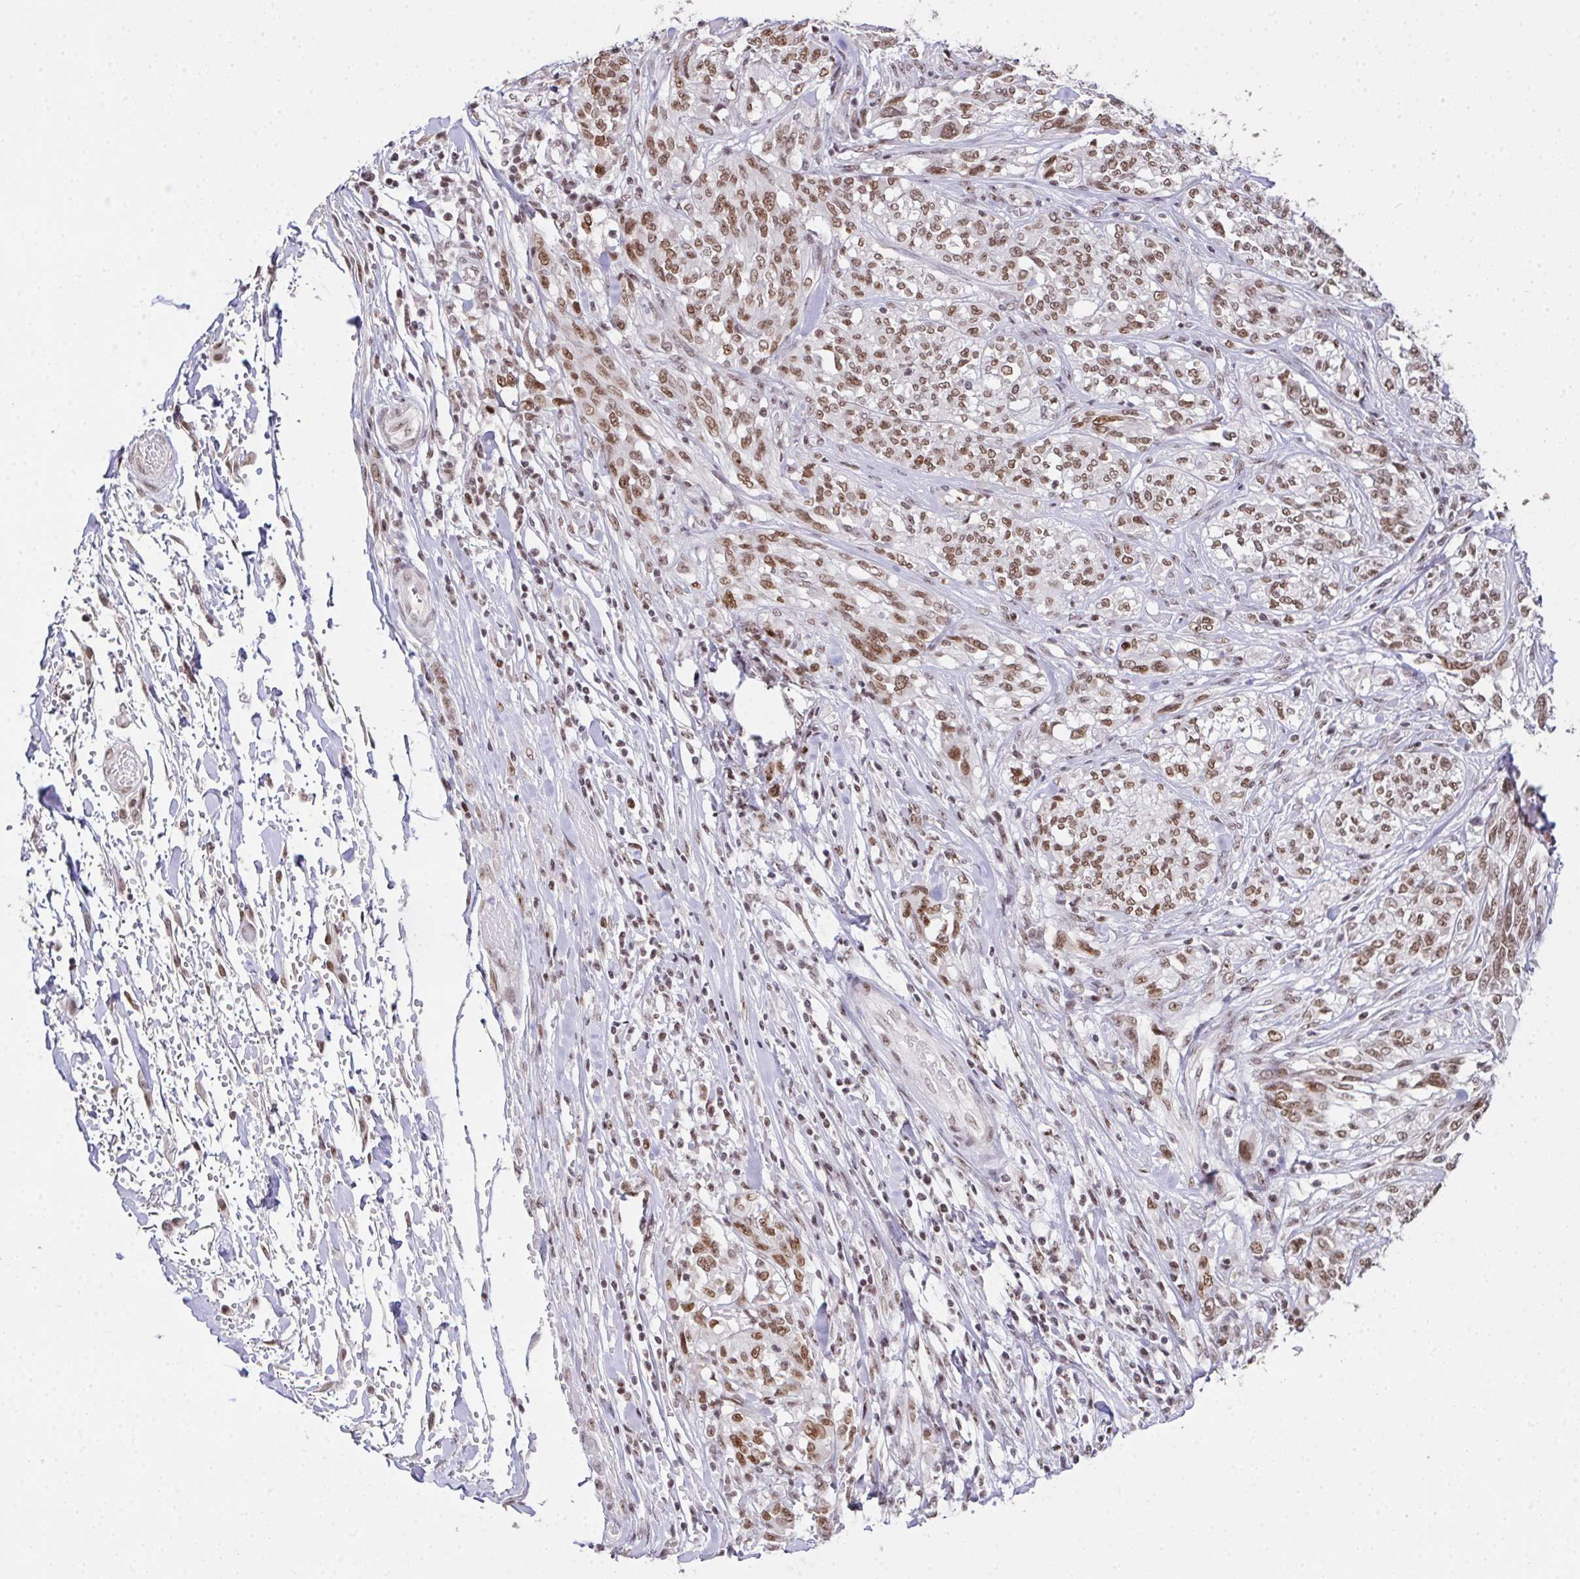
{"staining": {"intensity": "moderate", "quantity": ">75%", "location": "nuclear"}, "tissue": "melanoma", "cell_type": "Tumor cells", "image_type": "cancer", "snomed": [{"axis": "morphology", "description": "Malignant melanoma, NOS"}, {"axis": "topography", "description": "Skin"}], "caption": "This is a histology image of IHC staining of malignant melanoma, which shows moderate positivity in the nuclear of tumor cells.", "gene": "ZNF800", "patient": {"sex": "female", "age": 91}}